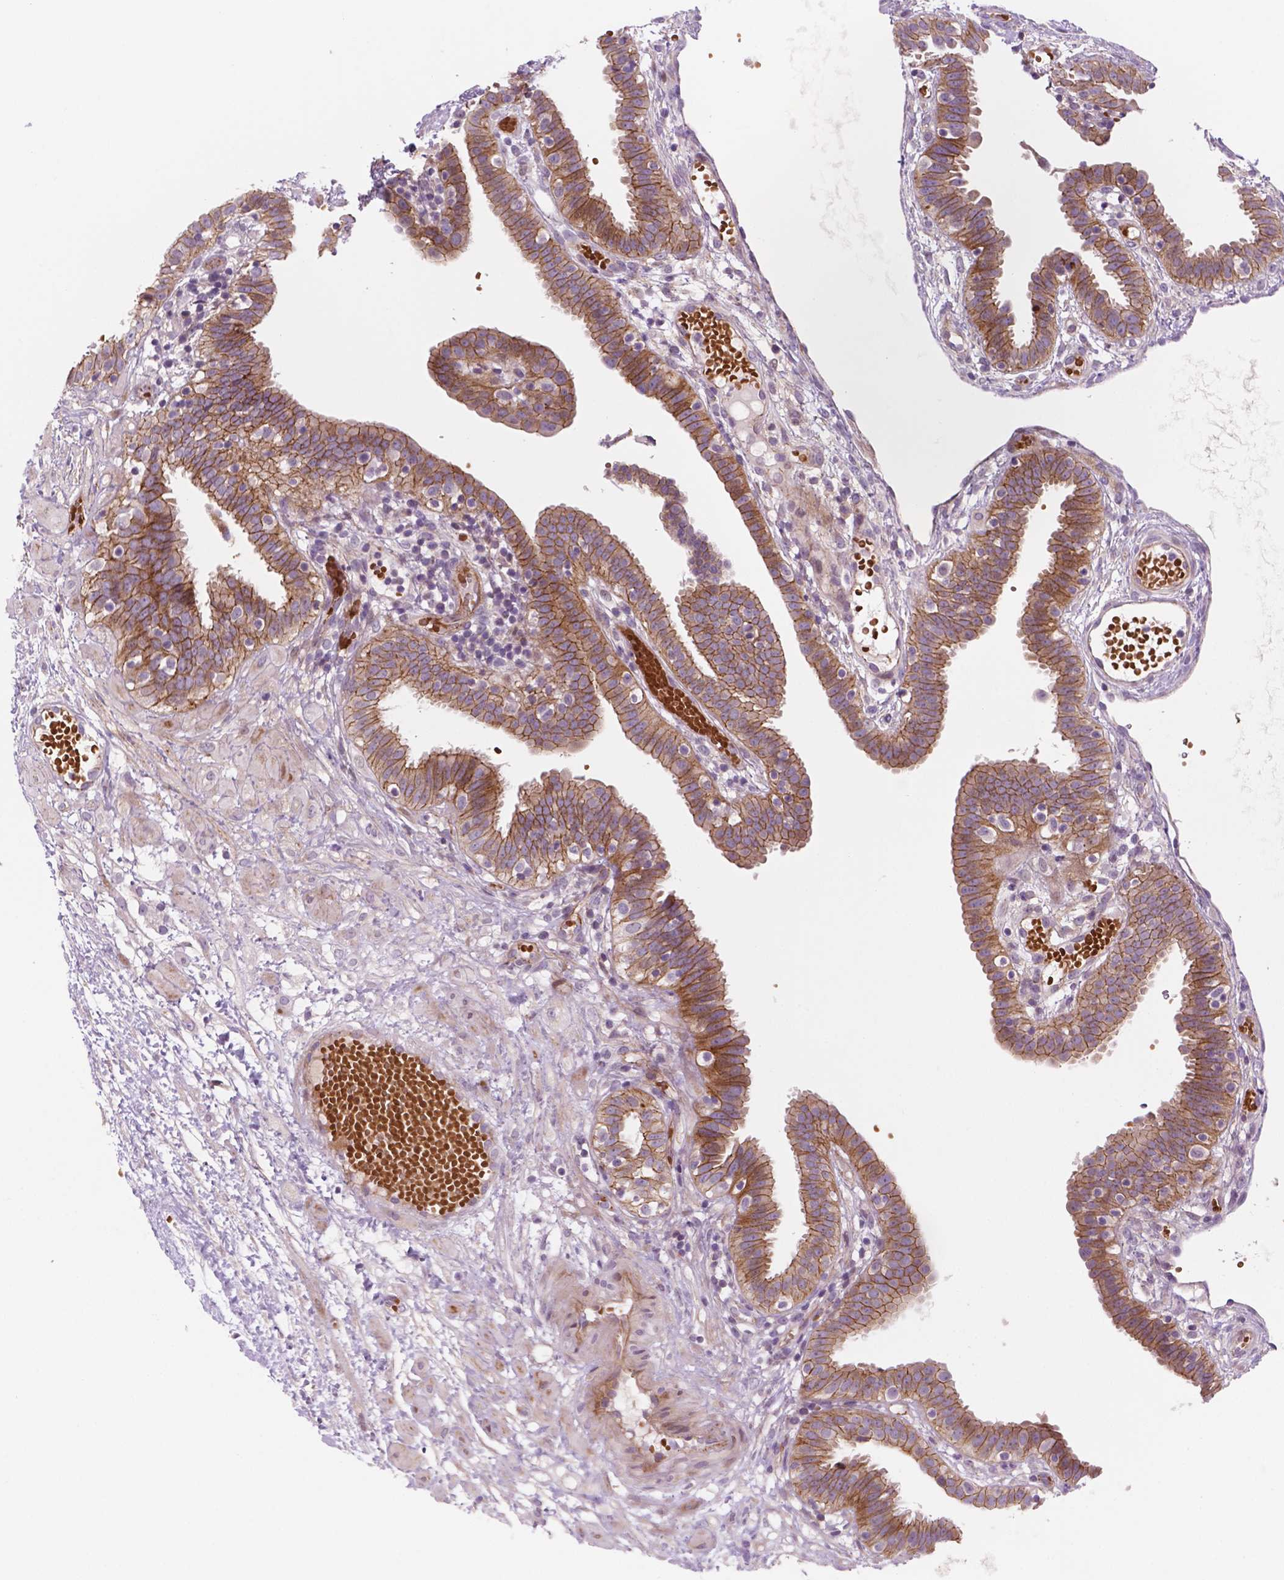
{"staining": {"intensity": "moderate", "quantity": ">75%", "location": "cytoplasmic/membranous"}, "tissue": "fallopian tube", "cell_type": "Glandular cells", "image_type": "normal", "snomed": [{"axis": "morphology", "description": "Normal tissue, NOS"}, {"axis": "topography", "description": "Fallopian tube"}], "caption": "A histopathology image showing moderate cytoplasmic/membranous staining in about >75% of glandular cells in unremarkable fallopian tube, as visualized by brown immunohistochemical staining.", "gene": "RND3", "patient": {"sex": "female", "age": 37}}